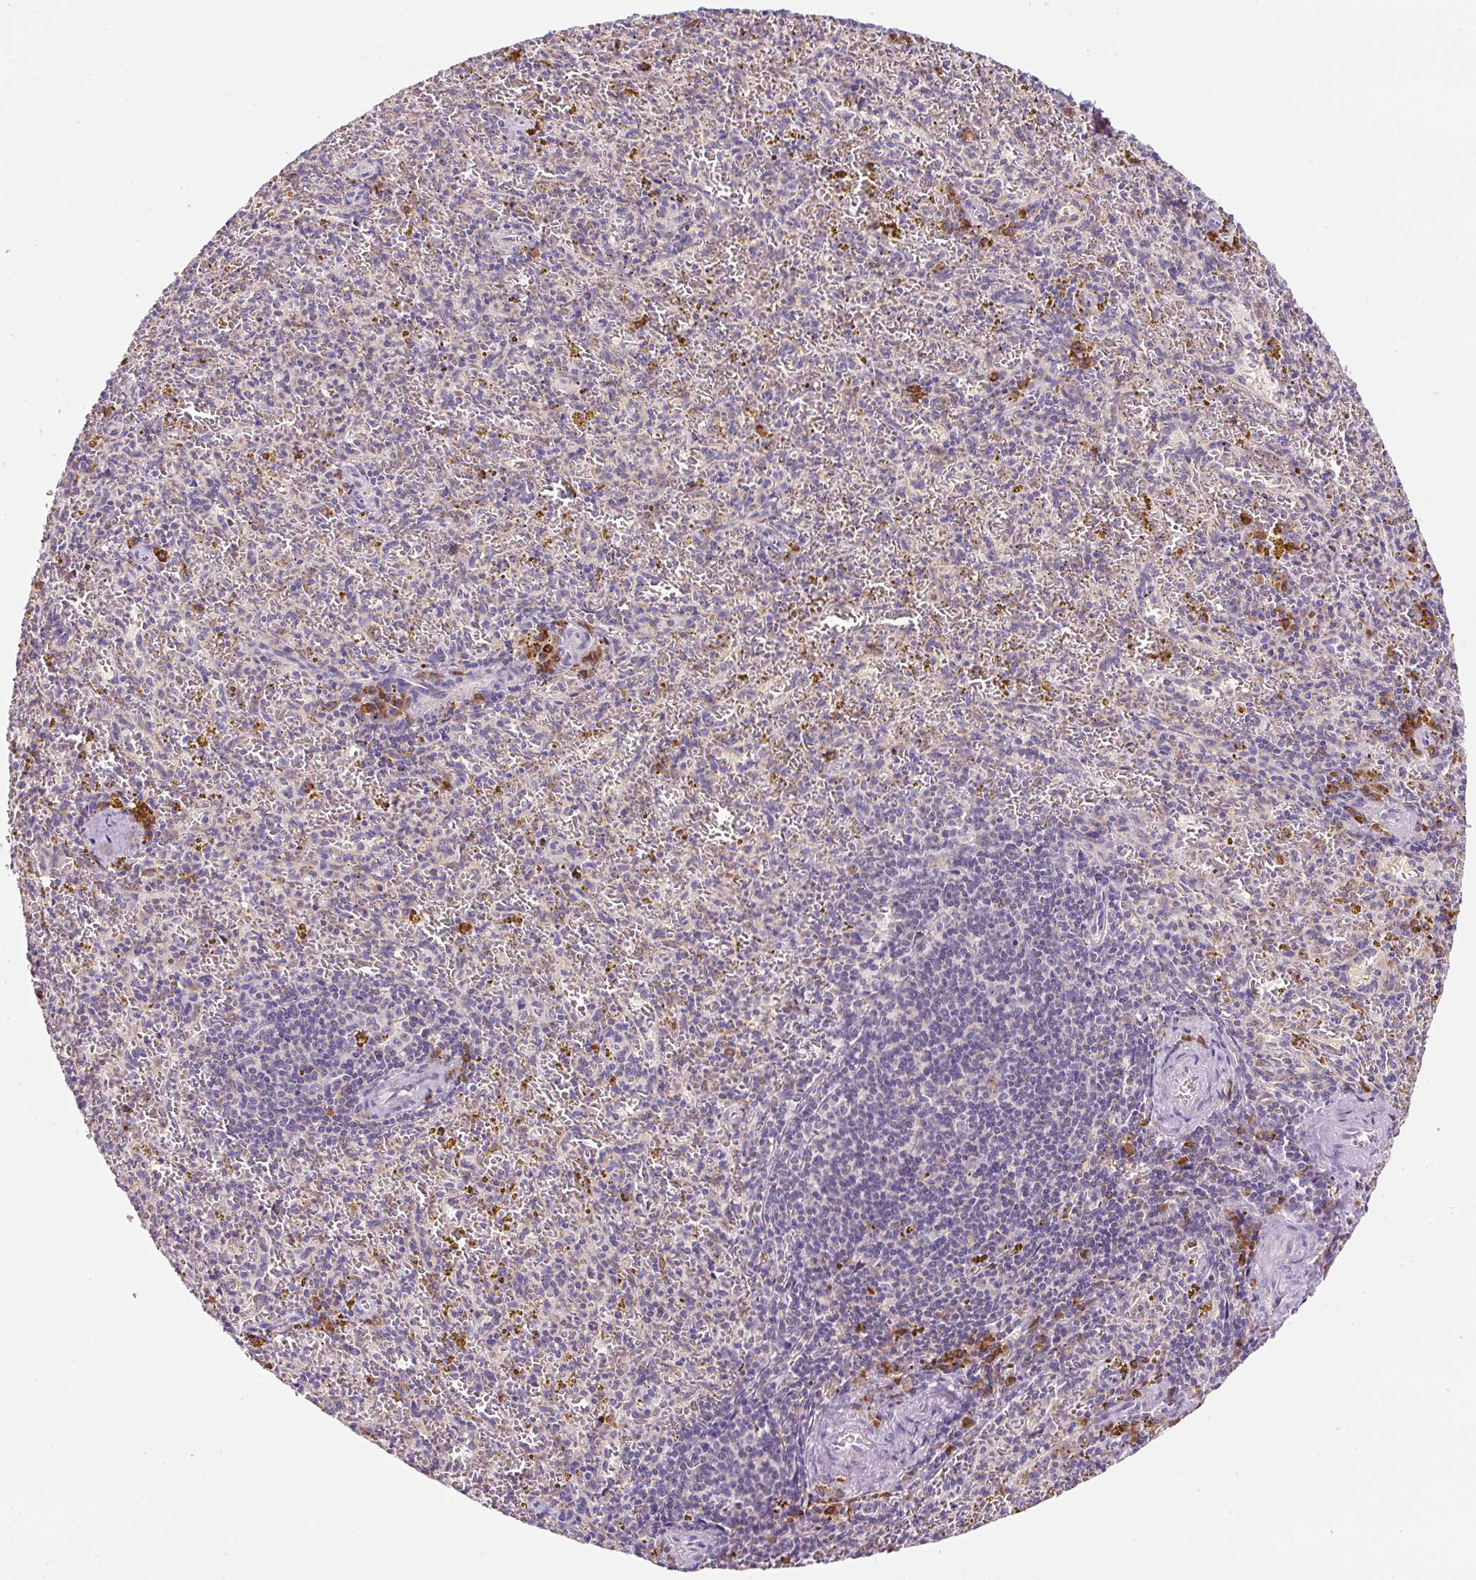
{"staining": {"intensity": "strong", "quantity": "<25%", "location": "cytoplasmic/membranous"}, "tissue": "spleen", "cell_type": "Cells in red pulp", "image_type": "normal", "snomed": [{"axis": "morphology", "description": "Normal tissue, NOS"}, {"axis": "topography", "description": "Spleen"}], "caption": "A medium amount of strong cytoplasmic/membranous positivity is present in approximately <25% of cells in red pulp in unremarkable spleen.", "gene": "DDOST", "patient": {"sex": "male", "age": 57}}